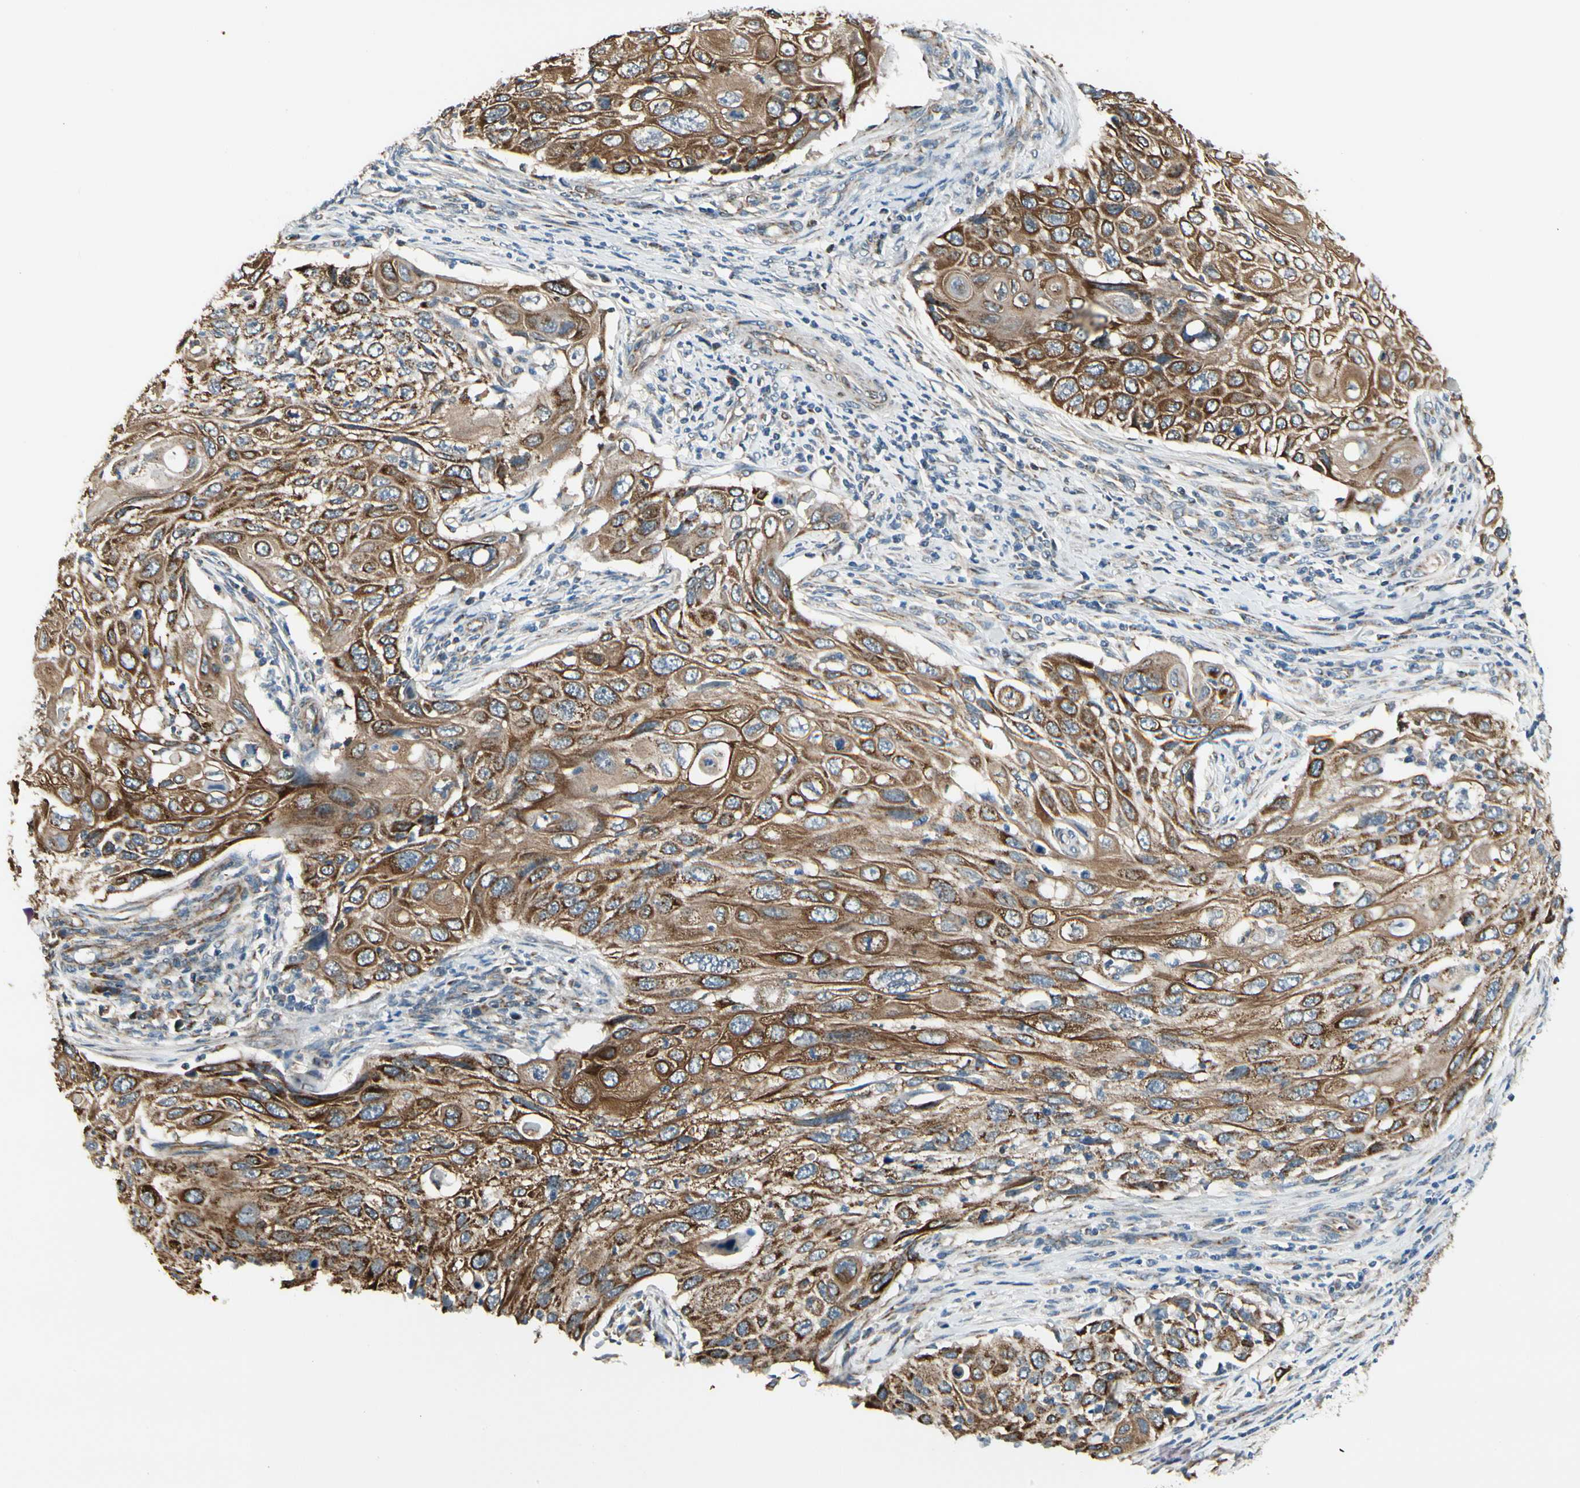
{"staining": {"intensity": "strong", "quantity": ">75%", "location": "cytoplasmic/membranous"}, "tissue": "cervical cancer", "cell_type": "Tumor cells", "image_type": "cancer", "snomed": [{"axis": "morphology", "description": "Squamous cell carcinoma, NOS"}, {"axis": "topography", "description": "Cervix"}], "caption": "This is an image of immunohistochemistry (IHC) staining of cervical cancer, which shows strong positivity in the cytoplasmic/membranous of tumor cells.", "gene": "EPHB3", "patient": {"sex": "female", "age": 70}}